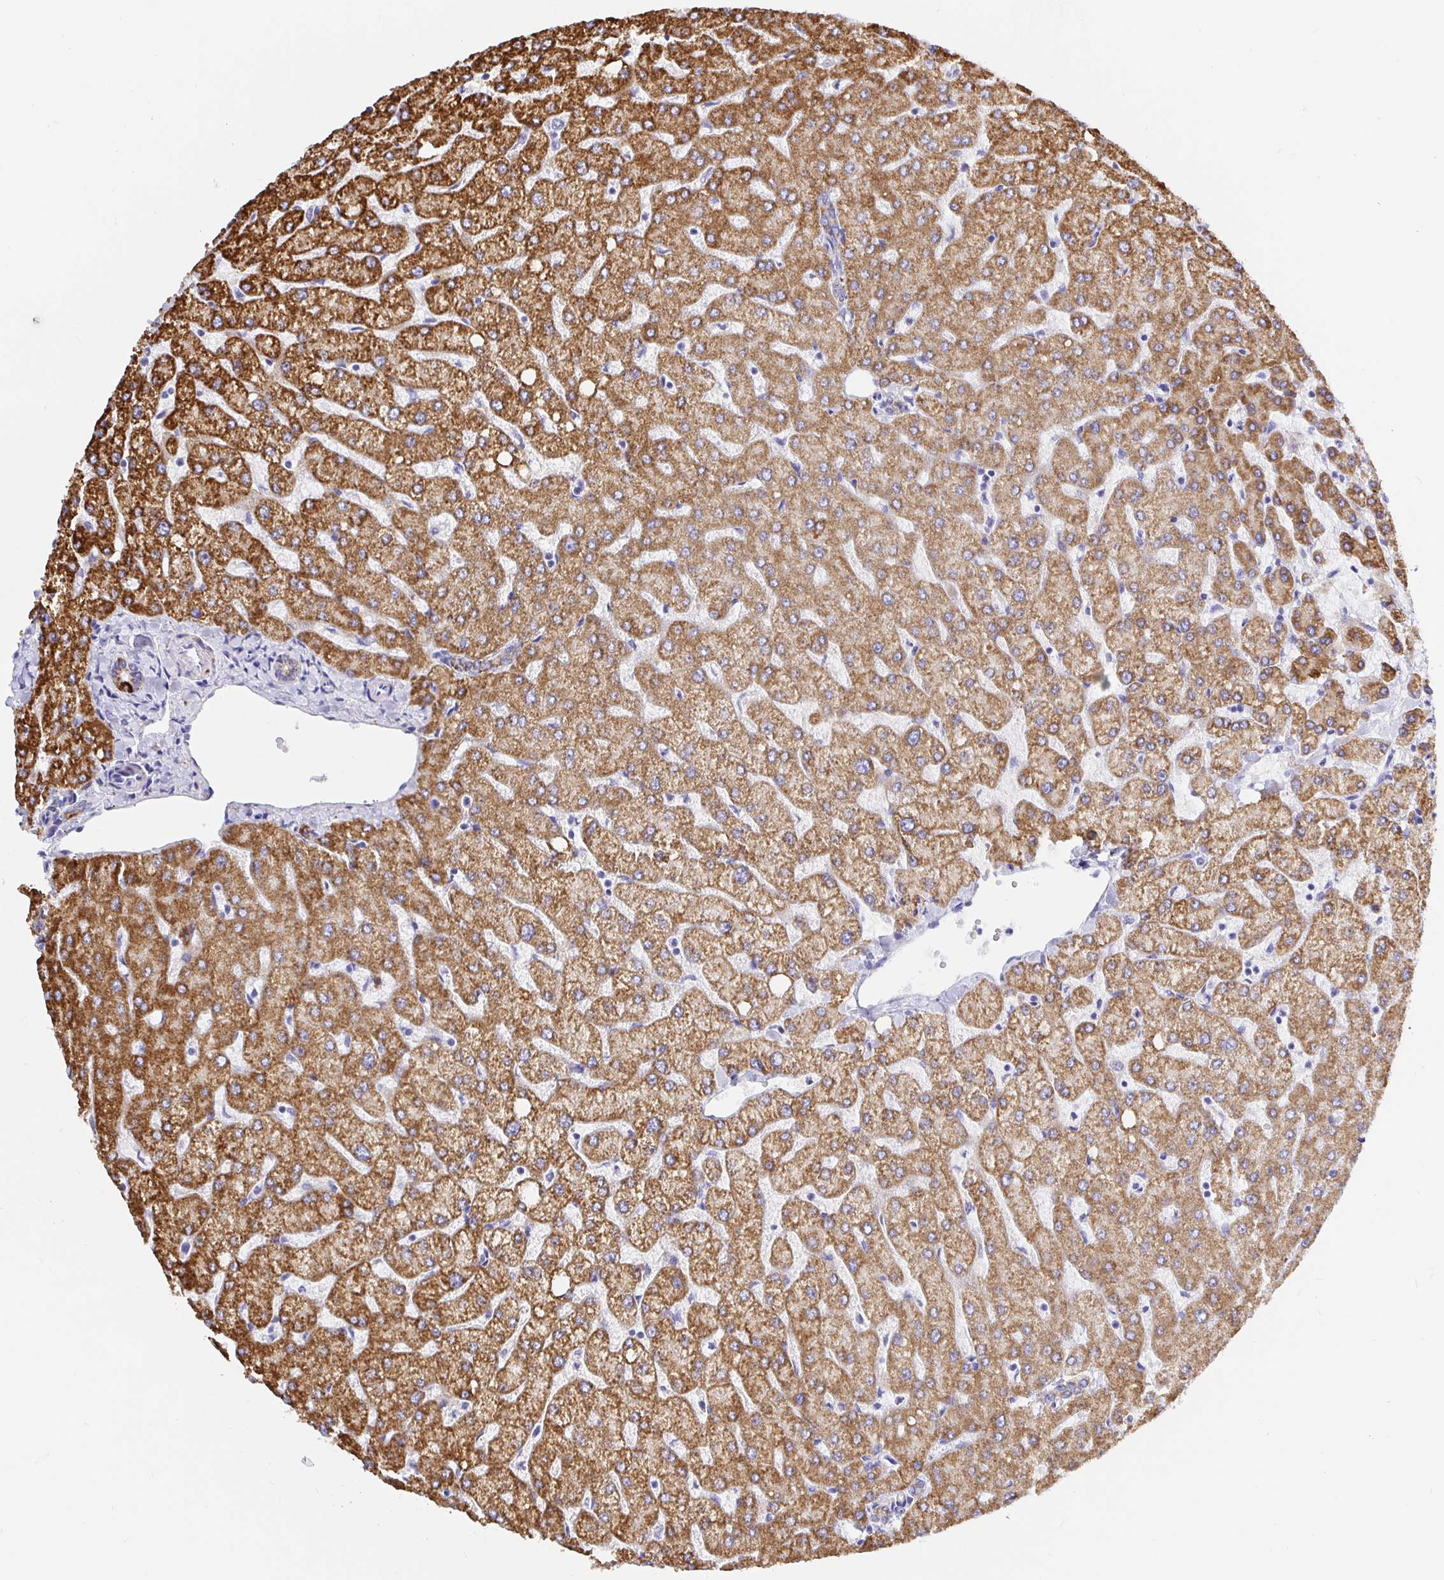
{"staining": {"intensity": "strong", "quantity": "<25%", "location": "cytoplasmic/membranous"}, "tissue": "liver", "cell_type": "Cholangiocytes", "image_type": "normal", "snomed": [{"axis": "morphology", "description": "Normal tissue, NOS"}, {"axis": "topography", "description": "Liver"}], "caption": "The photomicrograph demonstrates a brown stain indicating the presence of a protein in the cytoplasmic/membranous of cholangiocytes in liver. The staining was performed using DAB (3,3'-diaminobenzidine) to visualize the protein expression in brown, while the nuclei were stained in blue with hematoxylin (Magnification: 20x).", "gene": "MAOA", "patient": {"sex": "female", "age": 54}}